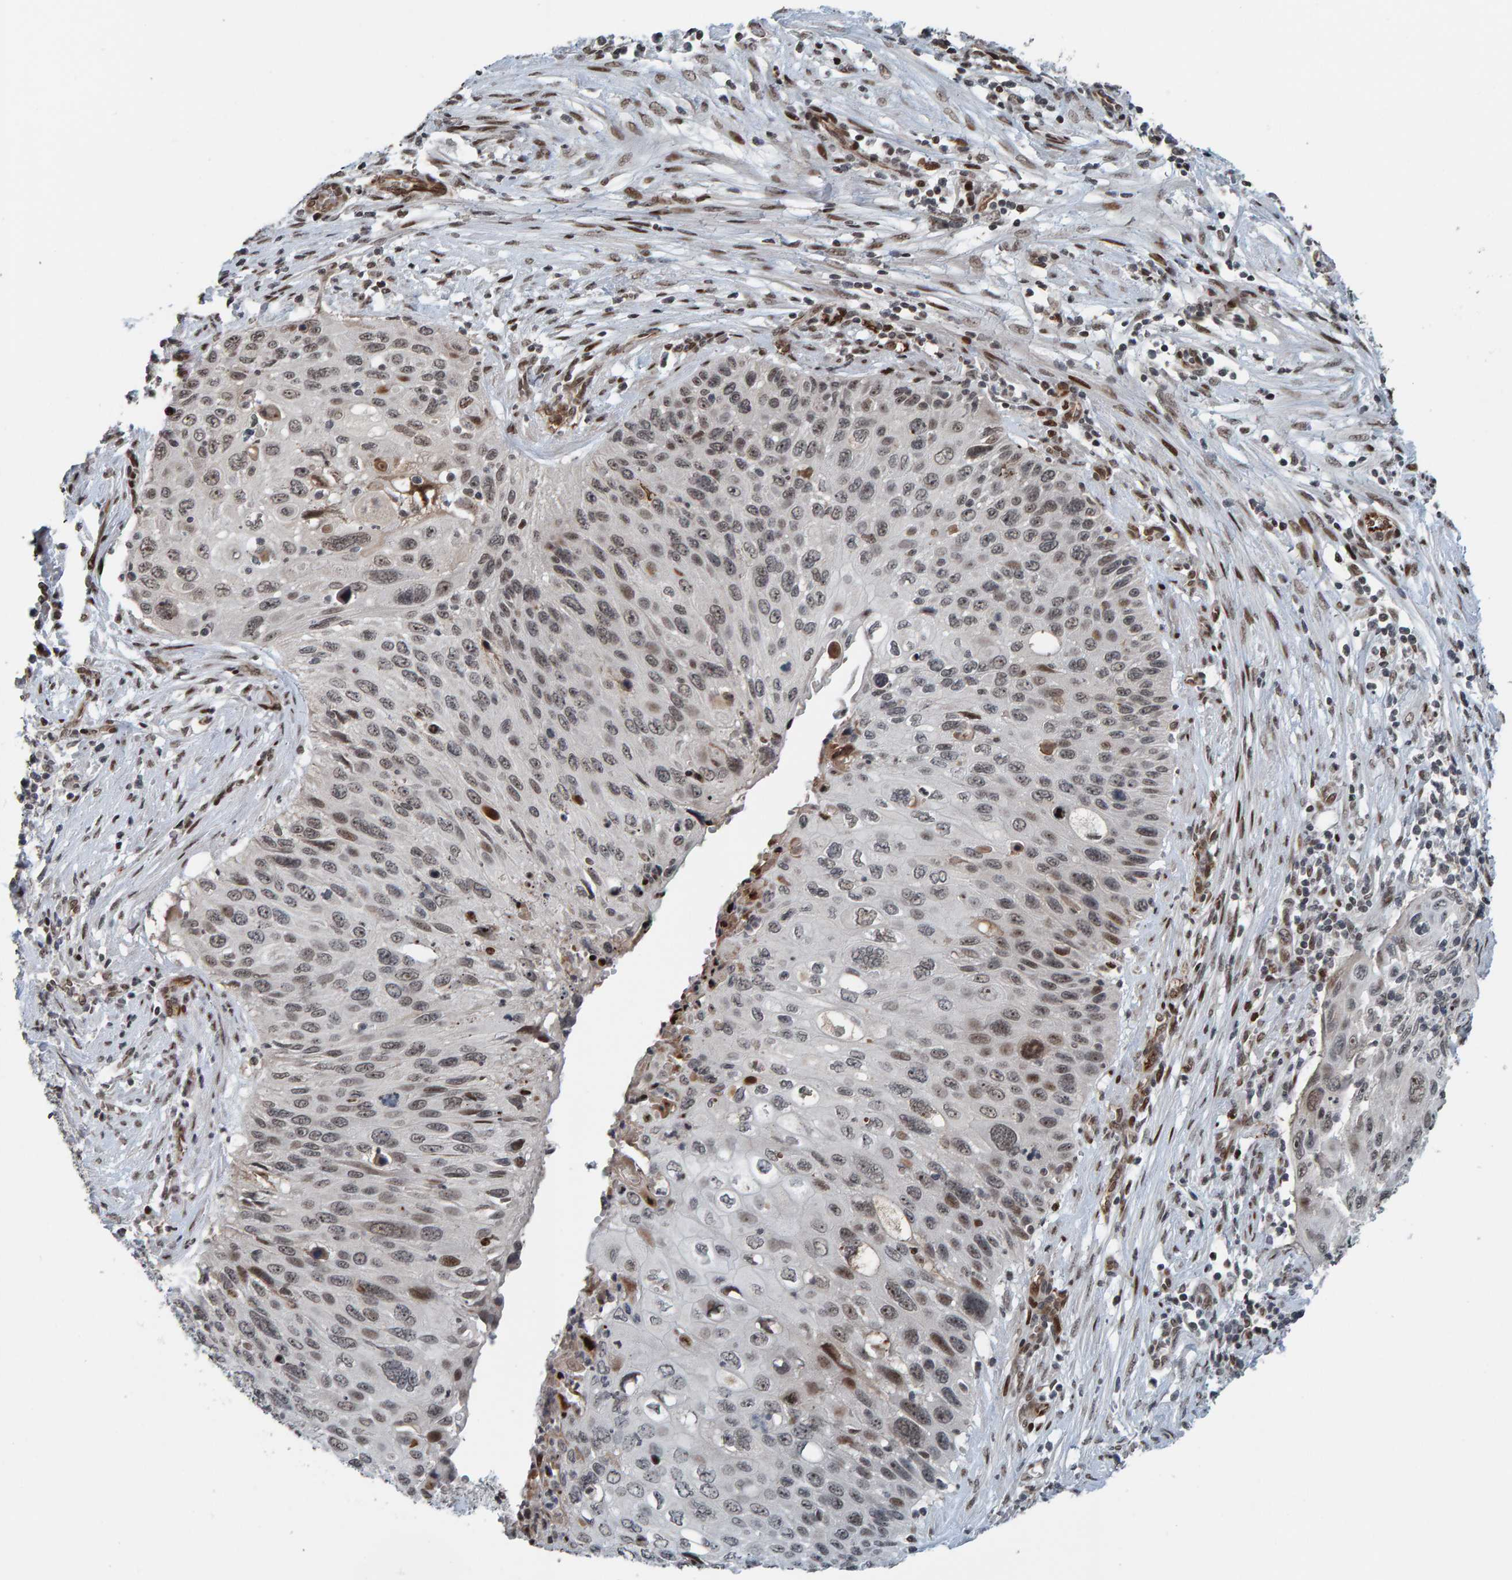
{"staining": {"intensity": "weak", "quantity": "25%-75%", "location": "nuclear"}, "tissue": "cervical cancer", "cell_type": "Tumor cells", "image_type": "cancer", "snomed": [{"axis": "morphology", "description": "Squamous cell carcinoma, NOS"}, {"axis": "topography", "description": "Cervix"}], "caption": "Immunohistochemistry (IHC) (DAB) staining of human cervical cancer displays weak nuclear protein staining in approximately 25%-75% of tumor cells. Nuclei are stained in blue.", "gene": "ZNF366", "patient": {"sex": "female", "age": 70}}